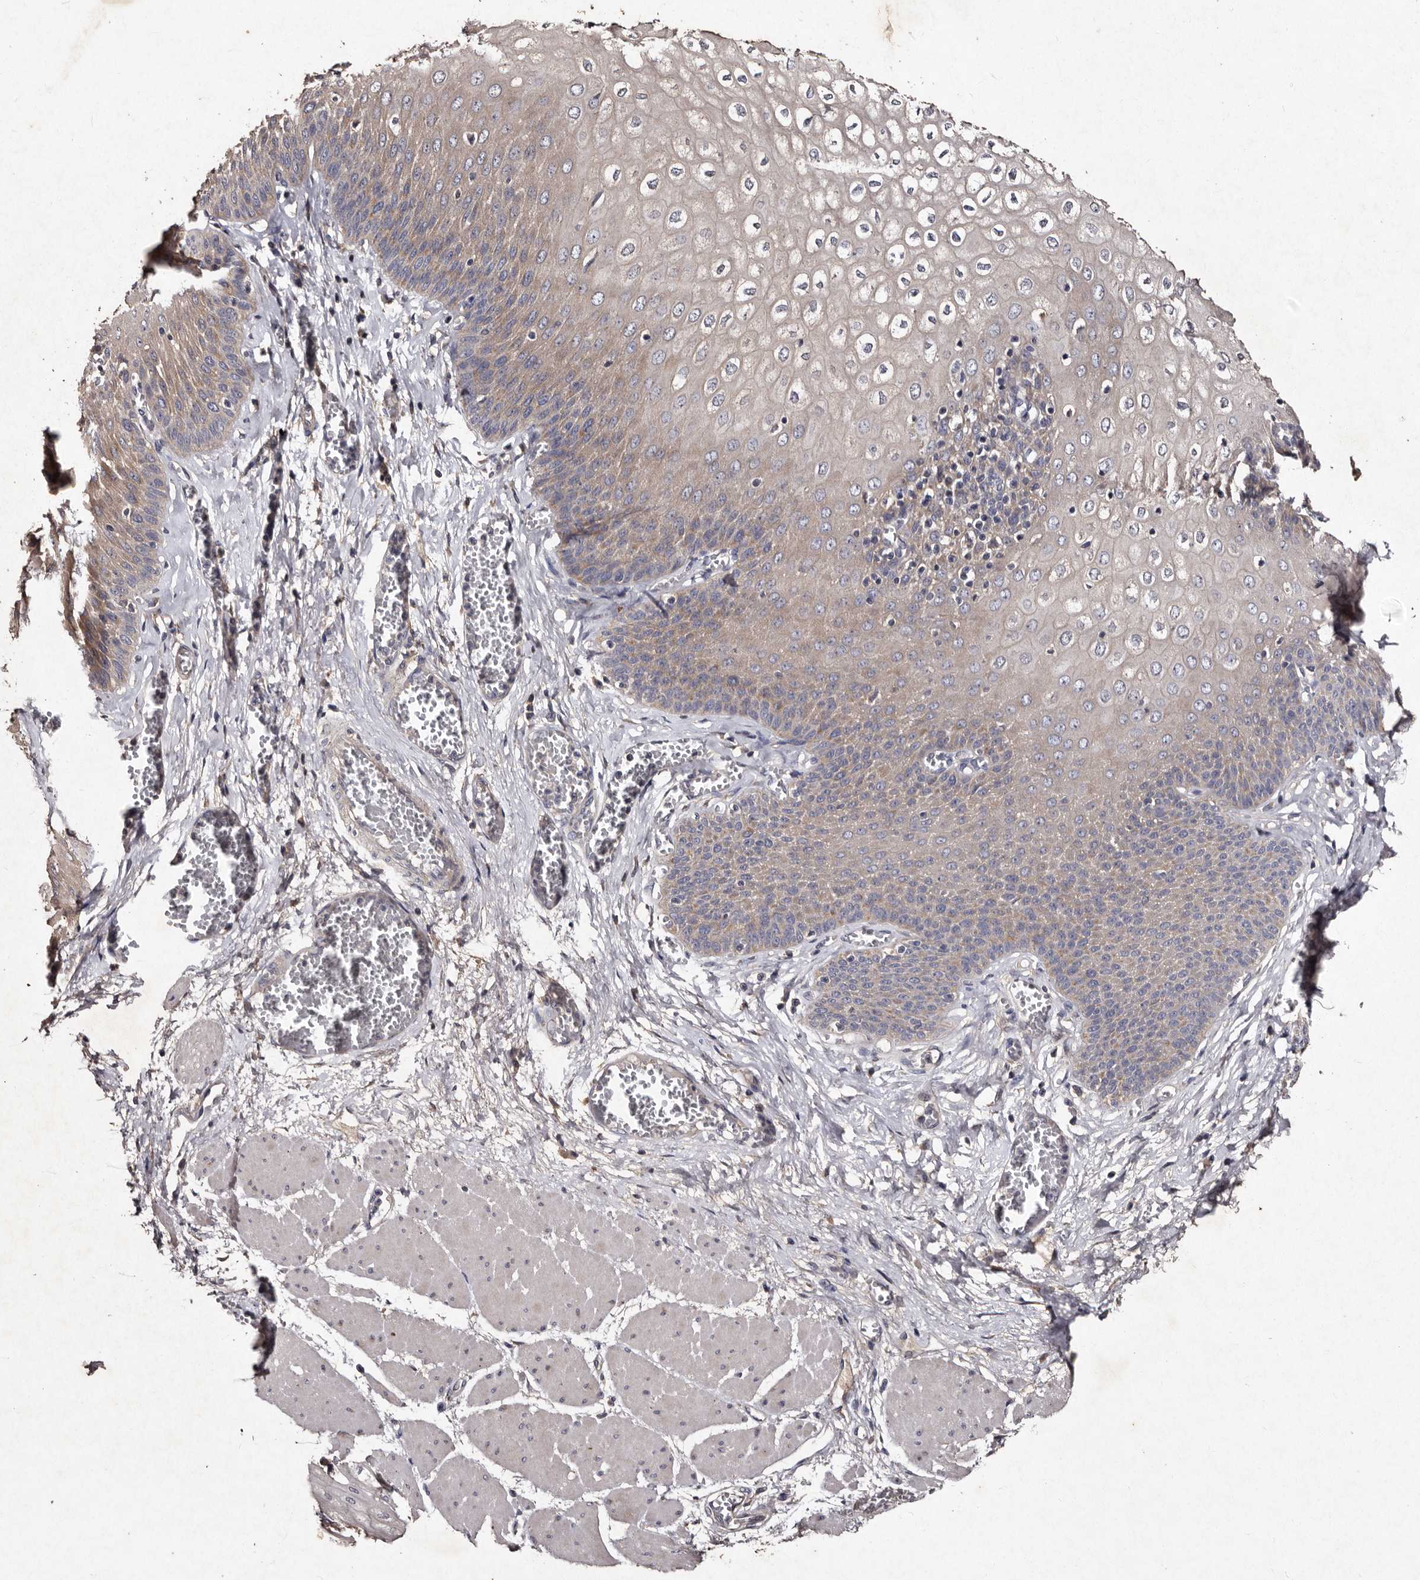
{"staining": {"intensity": "moderate", "quantity": "25%-75%", "location": "cytoplasmic/membranous"}, "tissue": "esophagus", "cell_type": "Squamous epithelial cells", "image_type": "normal", "snomed": [{"axis": "morphology", "description": "Normal tissue, NOS"}, {"axis": "topography", "description": "Esophagus"}], "caption": "This histopathology image reveals immunohistochemistry (IHC) staining of unremarkable esophagus, with medium moderate cytoplasmic/membranous expression in about 25%-75% of squamous epithelial cells.", "gene": "TFB1M", "patient": {"sex": "male", "age": 60}}